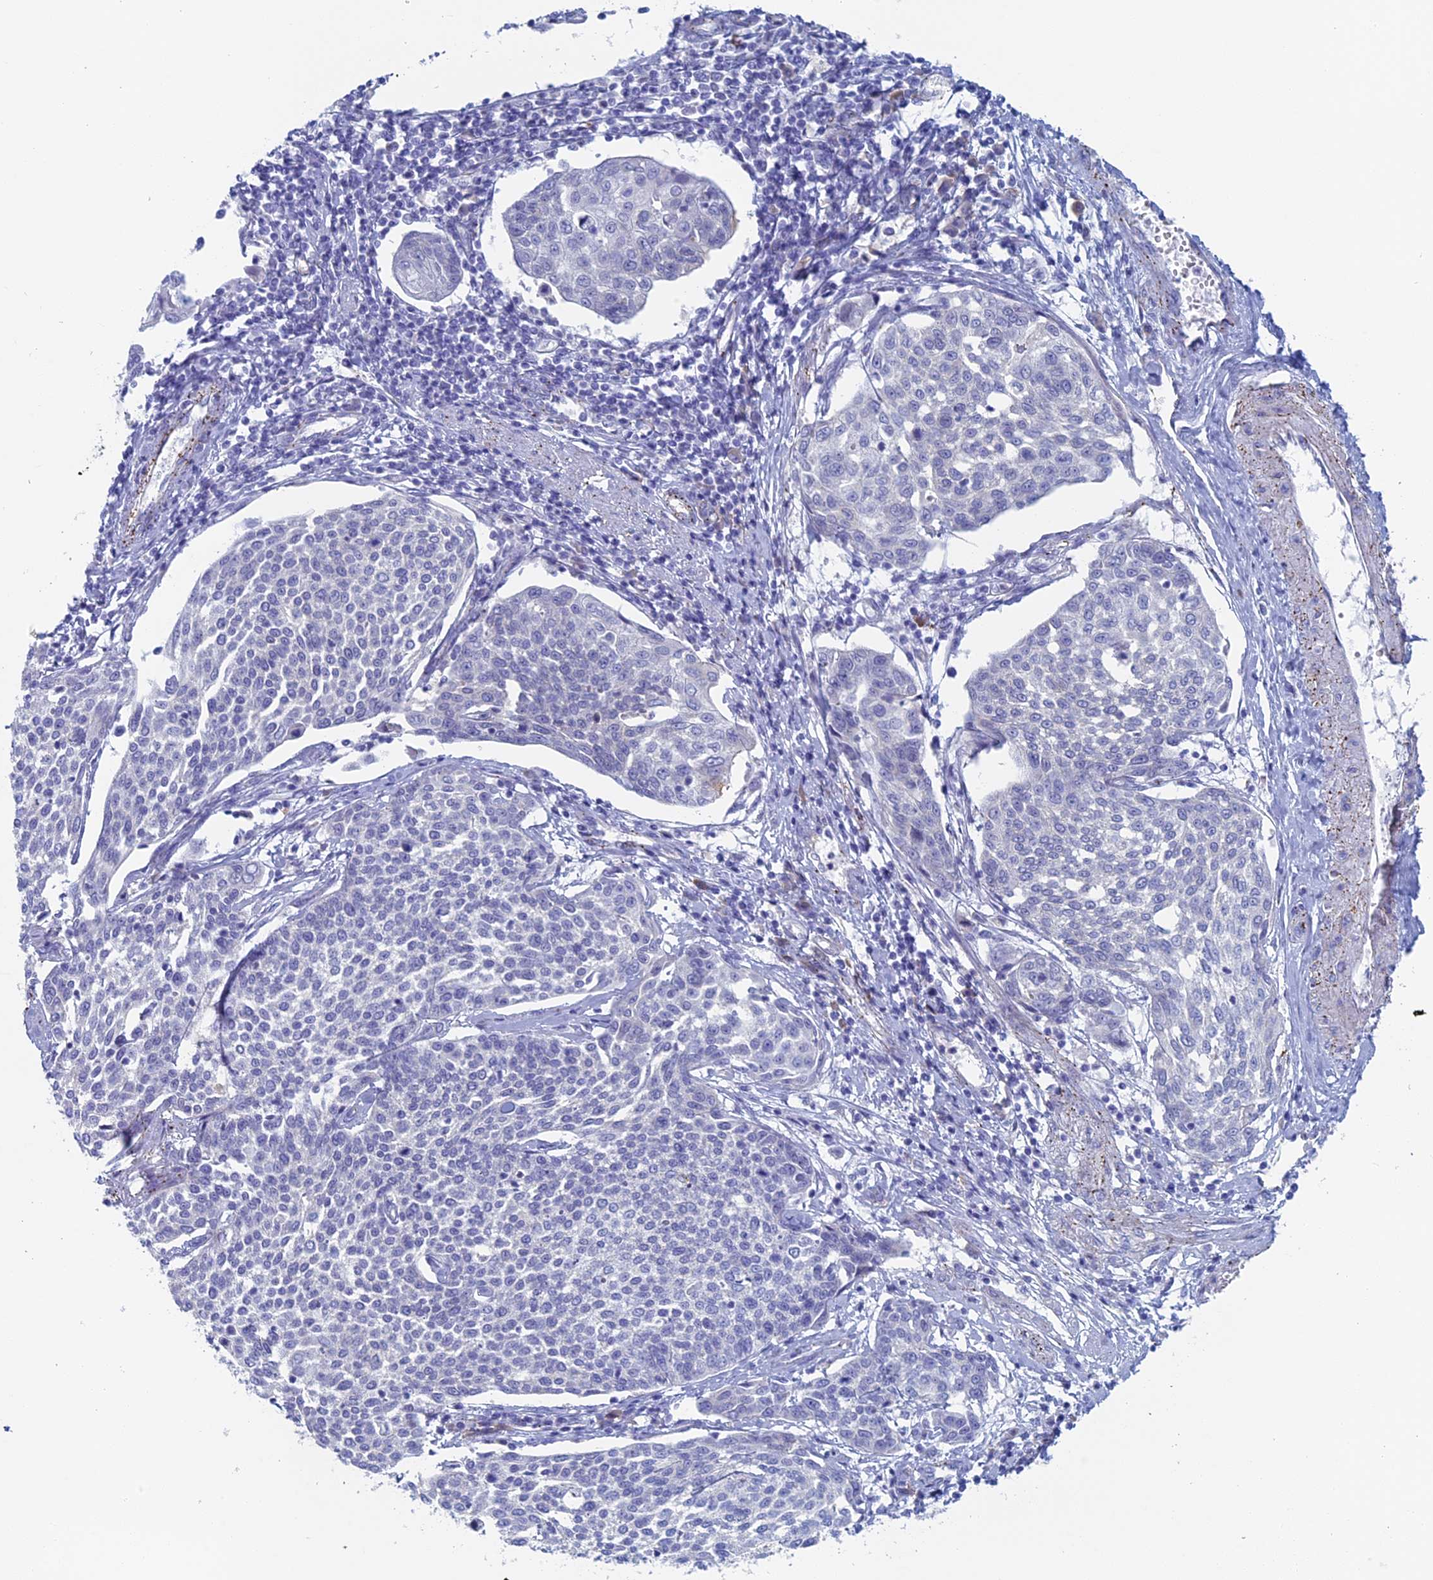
{"staining": {"intensity": "negative", "quantity": "none", "location": "none"}, "tissue": "cervical cancer", "cell_type": "Tumor cells", "image_type": "cancer", "snomed": [{"axis": "morphology", "description": "Squamous cell carcinoma, NOS"}, {"axis": "topography", "description": "Cervix"}], "caption": "This is a histopathology image of immunohistochemistry (IHC) staining of squamous cell carcinoma (cervical), which shows no positivity in tumor cells.", "gene": "MAGEB6", "patient": {"sex": "female", "age": 34}}